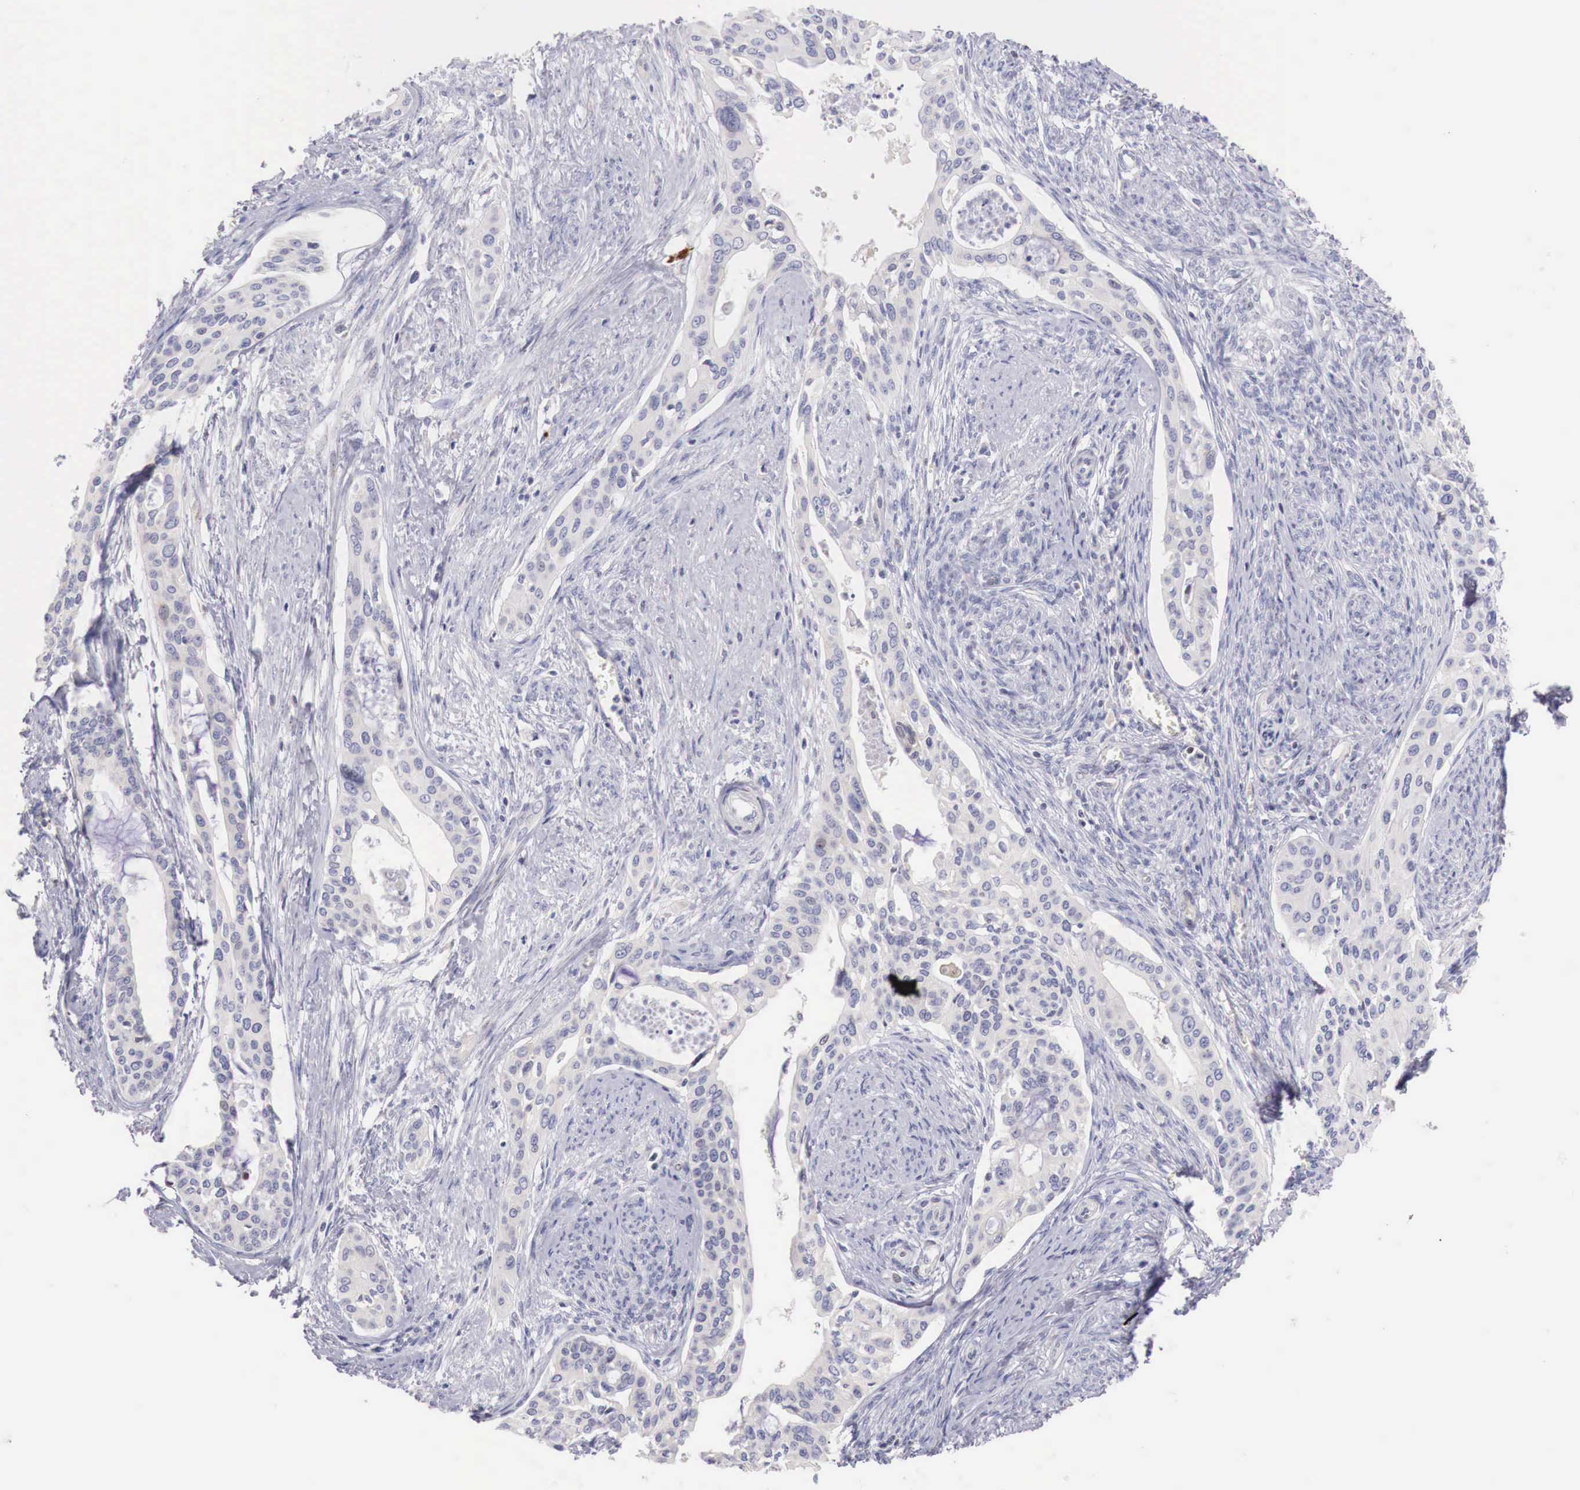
{"staining": {"intensity": "negative", "quantity": "none", "location": "none"}, "tissue": "cervical cancer", "cell_type": "Tumor cells", "image_type": "cancer", "snomed": [{"axis": "morphology", "description": "Squamous cell carcinoma, NOS"}, {"axis": "topography", "description": "Cervix"}], "caption": "This is an immunohistochemistry (IHC) micrograph of human cervical squamous cell carcinoma. There is no expression in tumor cells.", "gene": "CLCN5", "patient": {"sex": "female", "age": 34}}